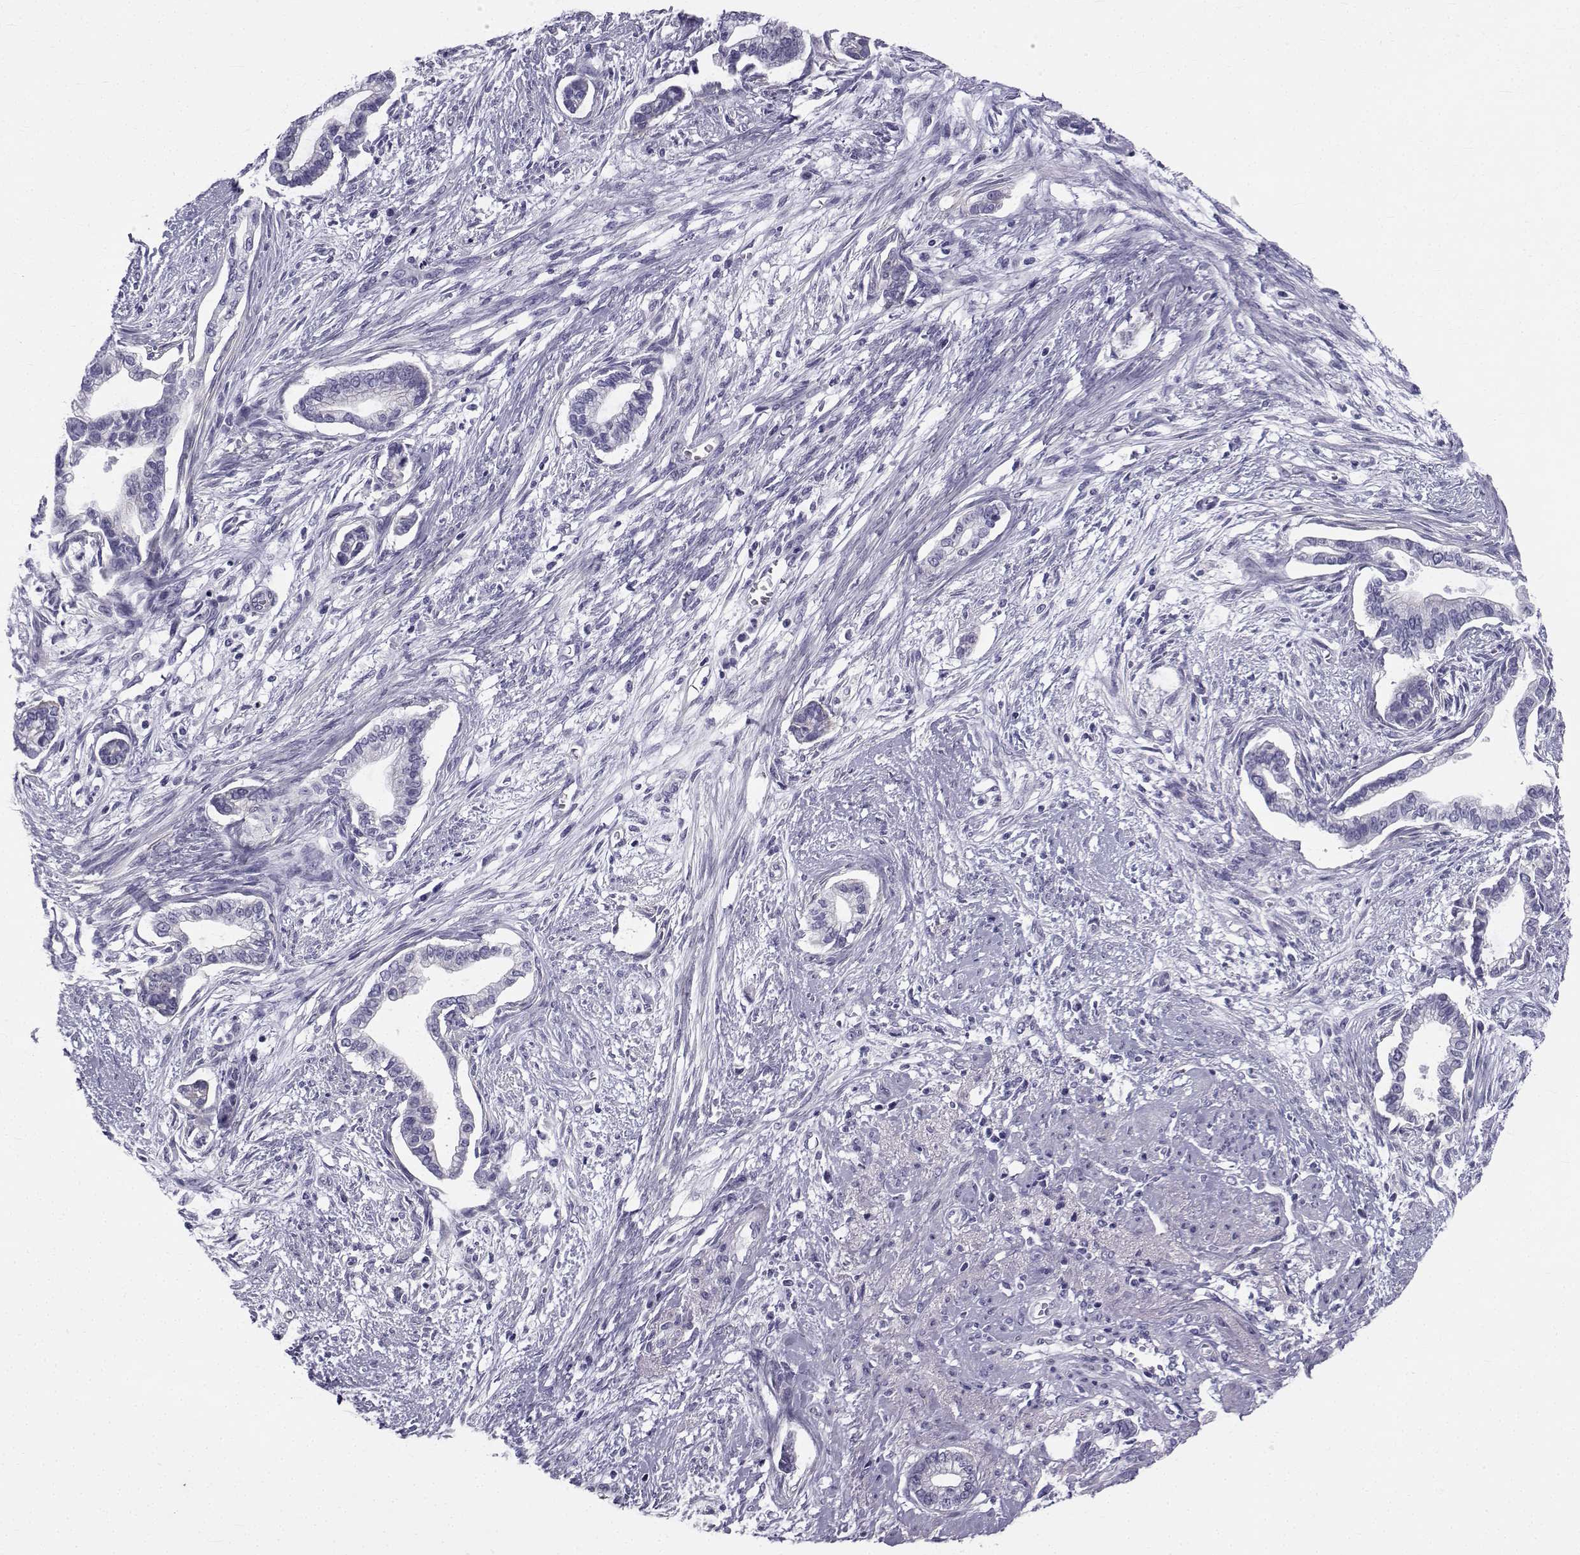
{"staining": {"intensity": "negative", "quantity": "none", "location": "none"}, "tissue": "cervical cancer", "cell_type": "Tumor cells", "image_type": "cancer", "snomed": [{"axis": "morphology", "description": "Adenocarcinoma, NOS"}, {"axis": "topography", "description": "Cervix"}], "caption": "DAB immunohistochemical staining of human cervical adenocarcinoma reveals no significant positivity in tumor cells.", "gene": "SPANXD", "patient": {"sex": "female", "age": 62}}